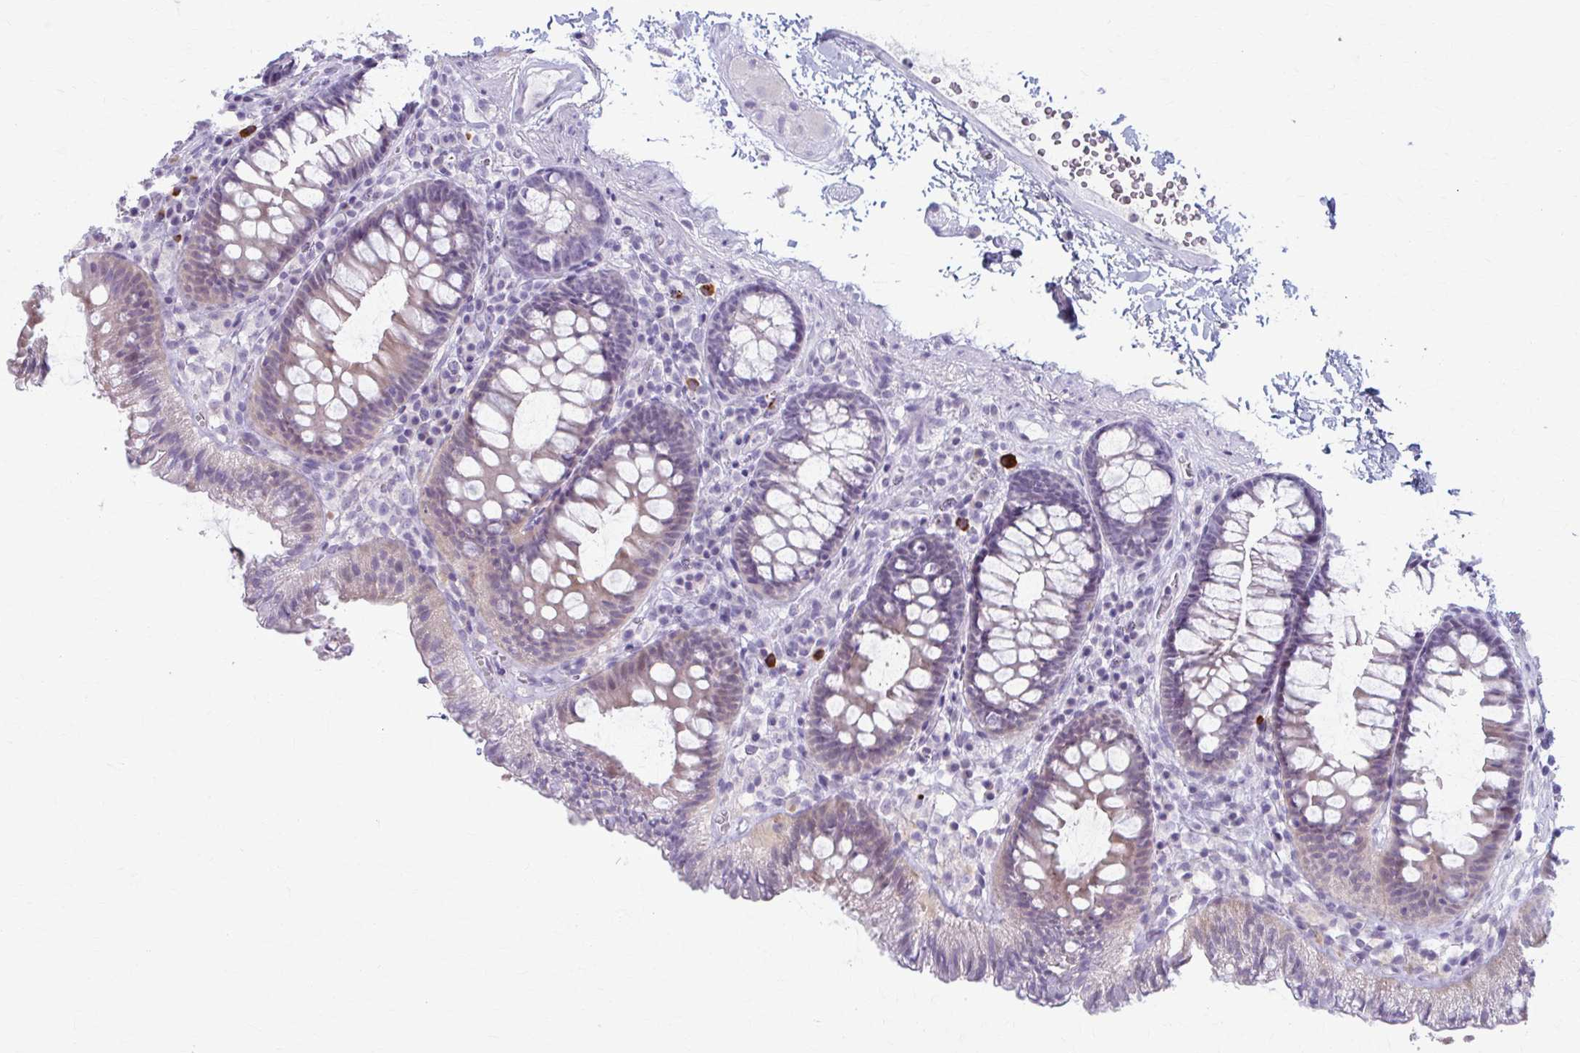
{"staining": {"intensity": "negative", "quantity": "none", "location": "none"}, "tissue": "colon", "cell_type": "Endothelial cells", "image_type": "normal", "snomed": [{"axis": "morphology", "description": "Normal tissue, NOS"}, {"axis": "topography", "description": "Colon"}, {"axis": "topography", "description": "Peripheral nerve tissue"}], "caption": "Immunohistochemistry of benign colon demonstrates no positivity in endothelial cells.", "gene": "LDLRAP1", "patient": {"sex": "male", "age": 84}}